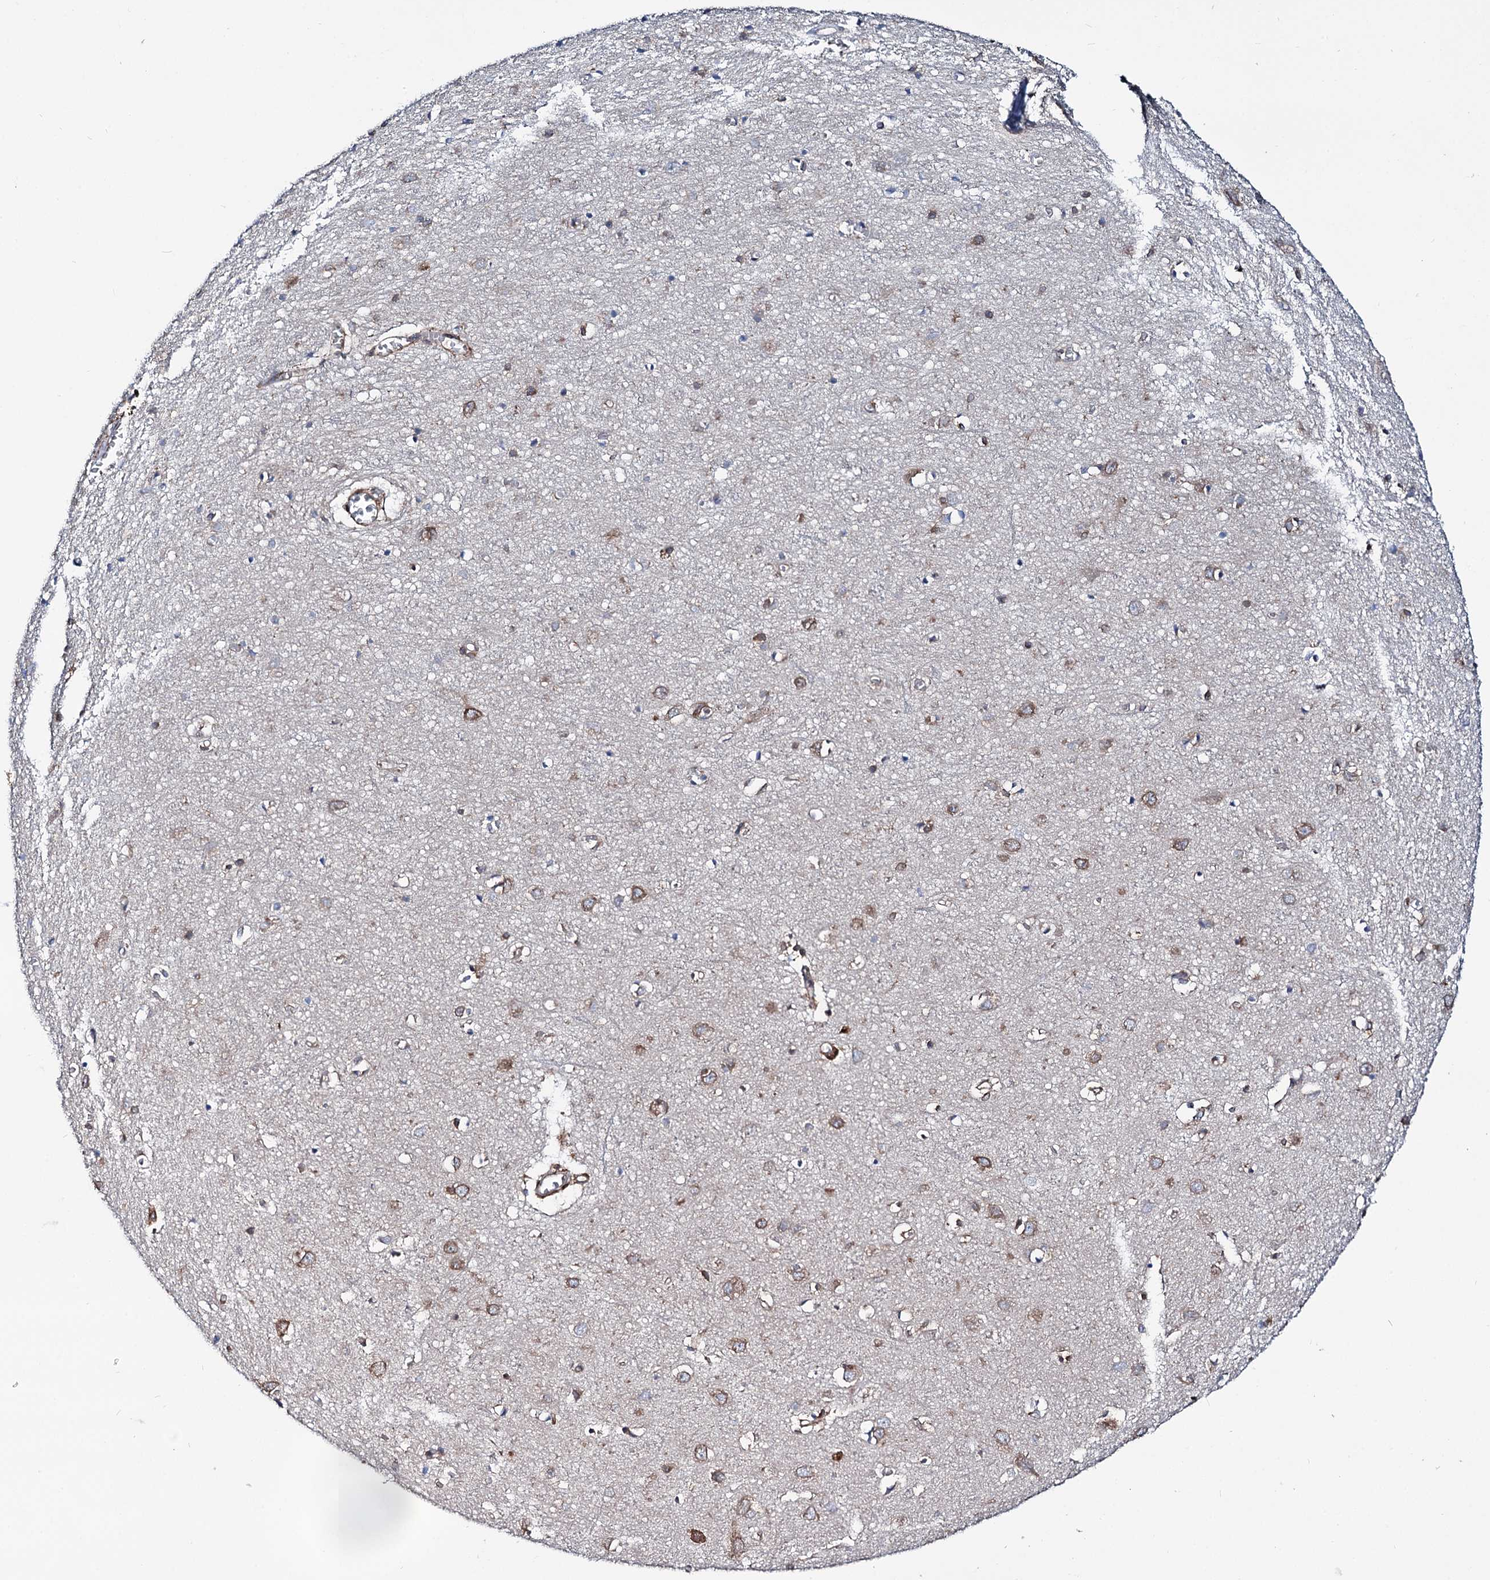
{"staining": {"intensity": "moderate", "quantity": ">75%", "location": "cytoplasmic/membranous"}, "tissue": "cerebral cortex", "cell_type": "Endothelial cells", "image_type": "normal", "snomed": [{"axis": "morphology", "description": "Normal tissue, NOS"}, {"axis": "topography", "description": "Cerebral cortex"}], "caption": "Moderate cytoplasmic/membranous positivity is identified in approximately >75% of endothelial cells in benign cerebral cortex.", "gene": "PTDSS2", "patient": {"sex": "female", "age": 64}}